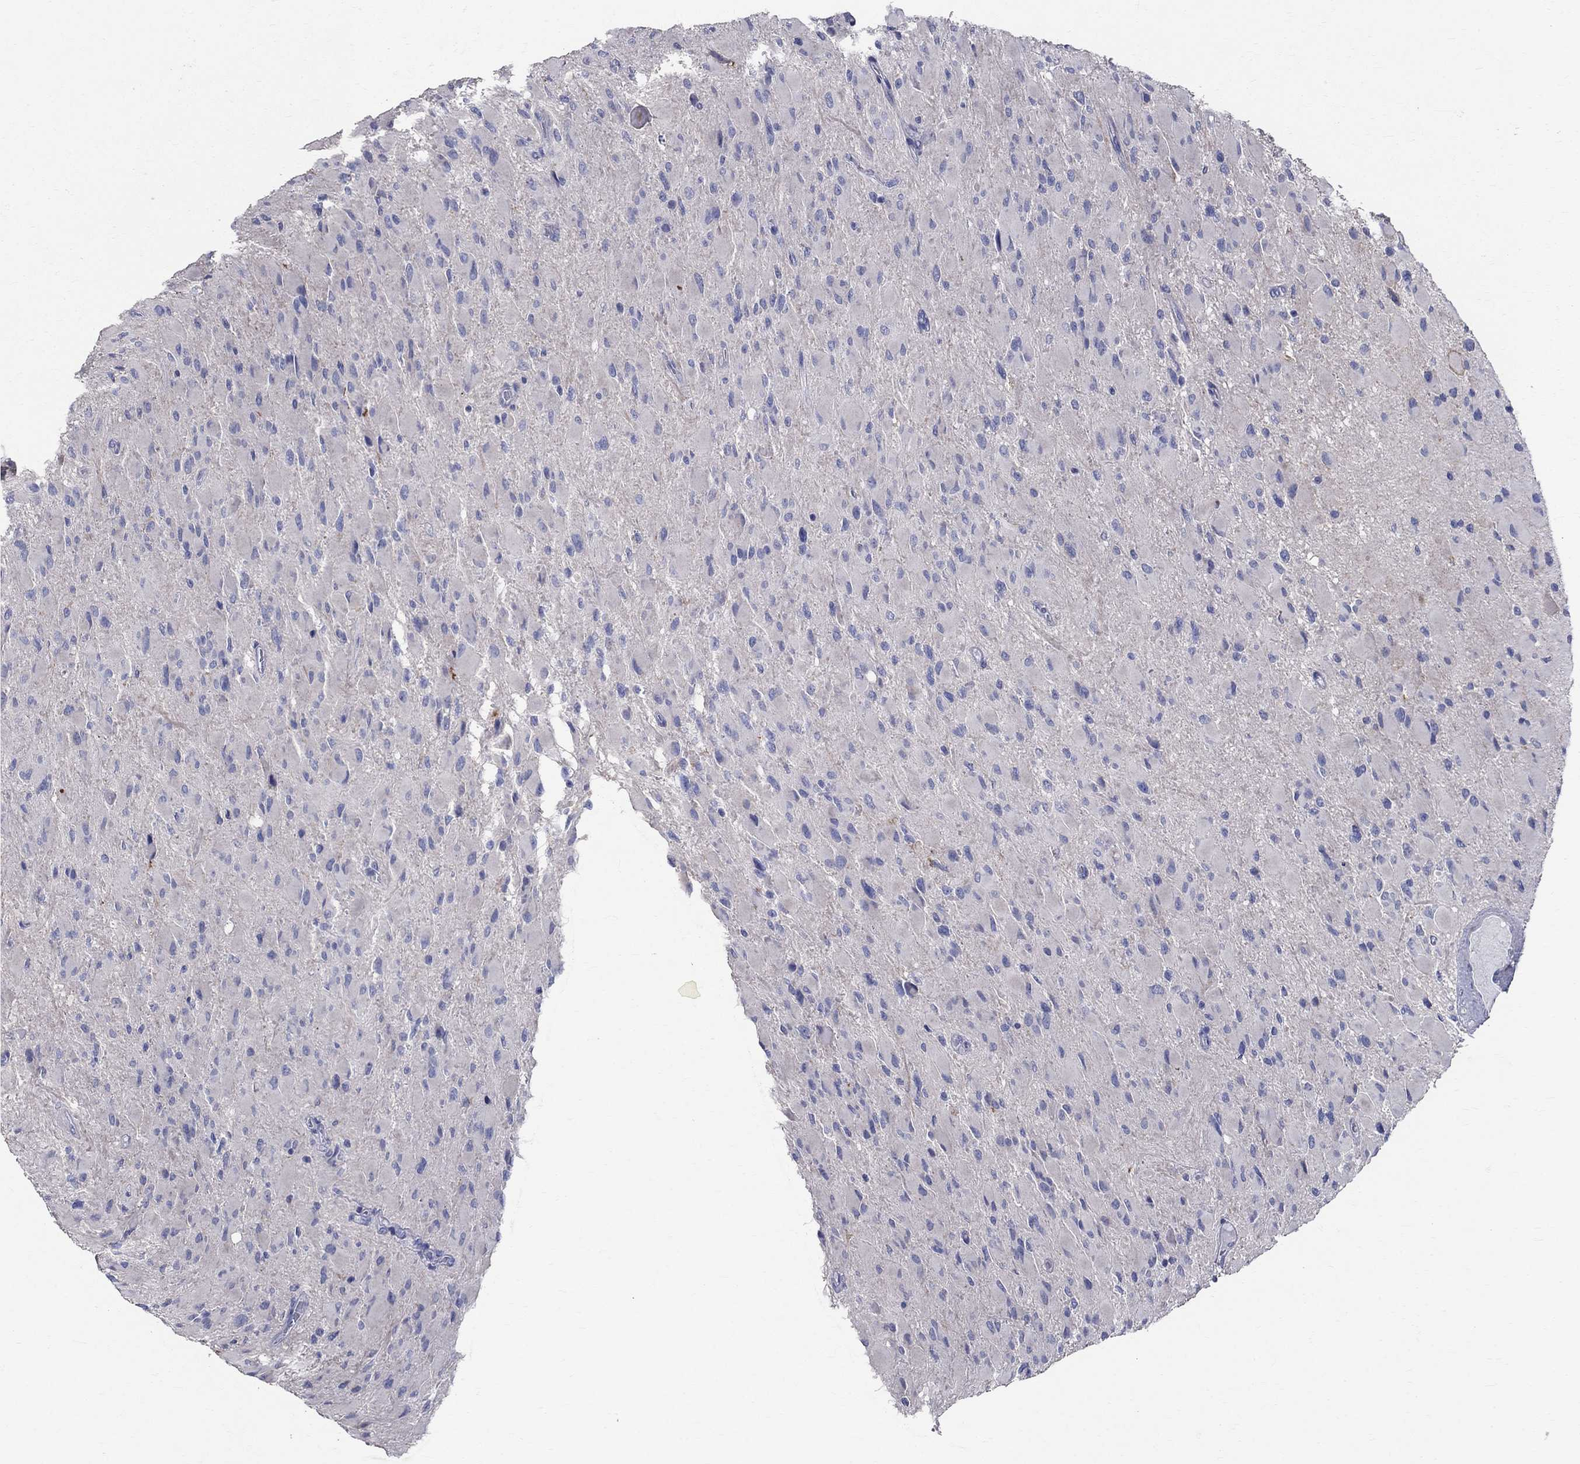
{"staining": {"intensity": "negative", "quantity": "none", "location": "none"}, "tissue": "glioma", "cell_type": "Tumor cells", "image_type": "cancer", "snomed": [{"axis": "morphology", "description": "Glioma, malignant, High grade"}, {"axis": "topography", "description": "Cerebral cortex"}], "caption": "High power microscopy histopathology image of an immunohistochemistry (IHC) image of glioma, revealing no significant expression in tumor cells.", "gene": "ANXA10", "patient": {"sex": "female", "age": 36}}